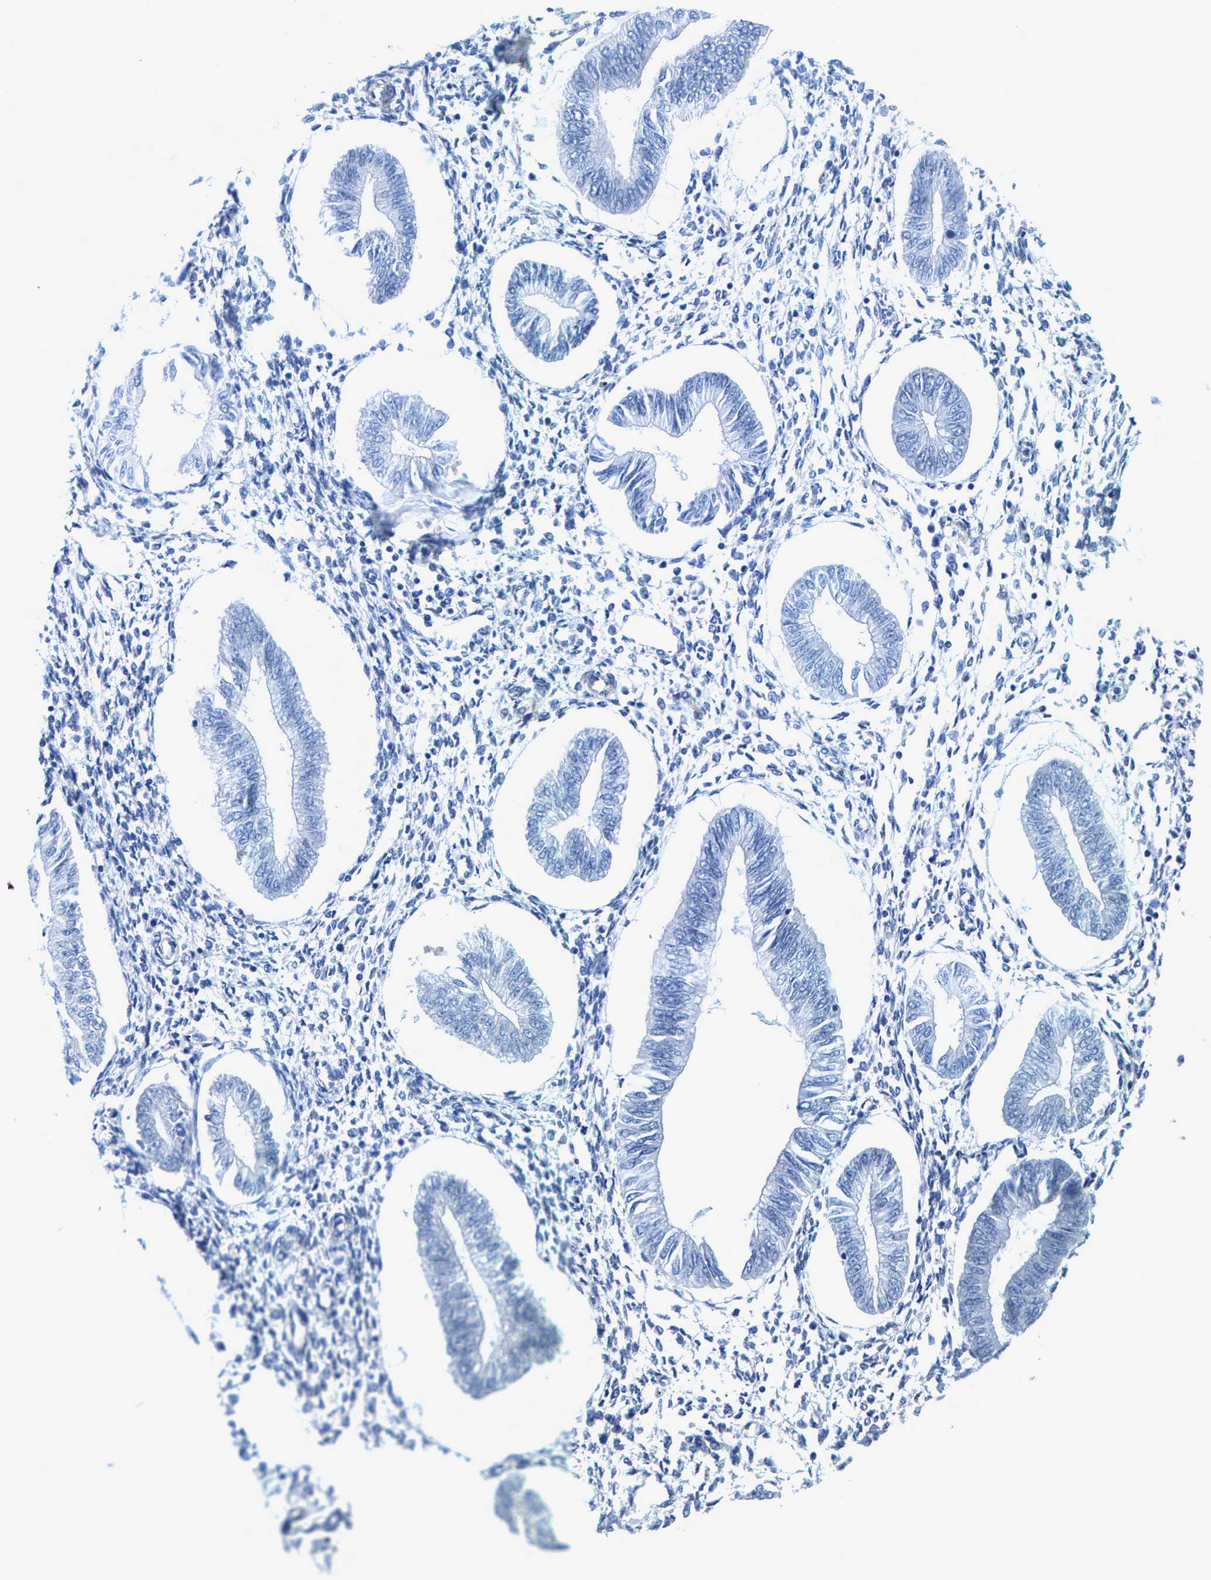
{"staining": {"intensity": "negative", "quantity": "none", "location": "none"}, "tissue": "endometrium", "cell_type": "Cells in endometrial stroma", "image_type": "normal", "snomed": [{"axis": "morphology", "description": "Normal tissue, NOS"}, {"axis": "topography", "description": "Endometrium"}], "caption": "DAB immunohistochemical staining of benign endometrium reveals no significant staining in cells in endometrial stroma.", "gene": "DSCAM", "patient": {"sex": "female", "age": 50}}